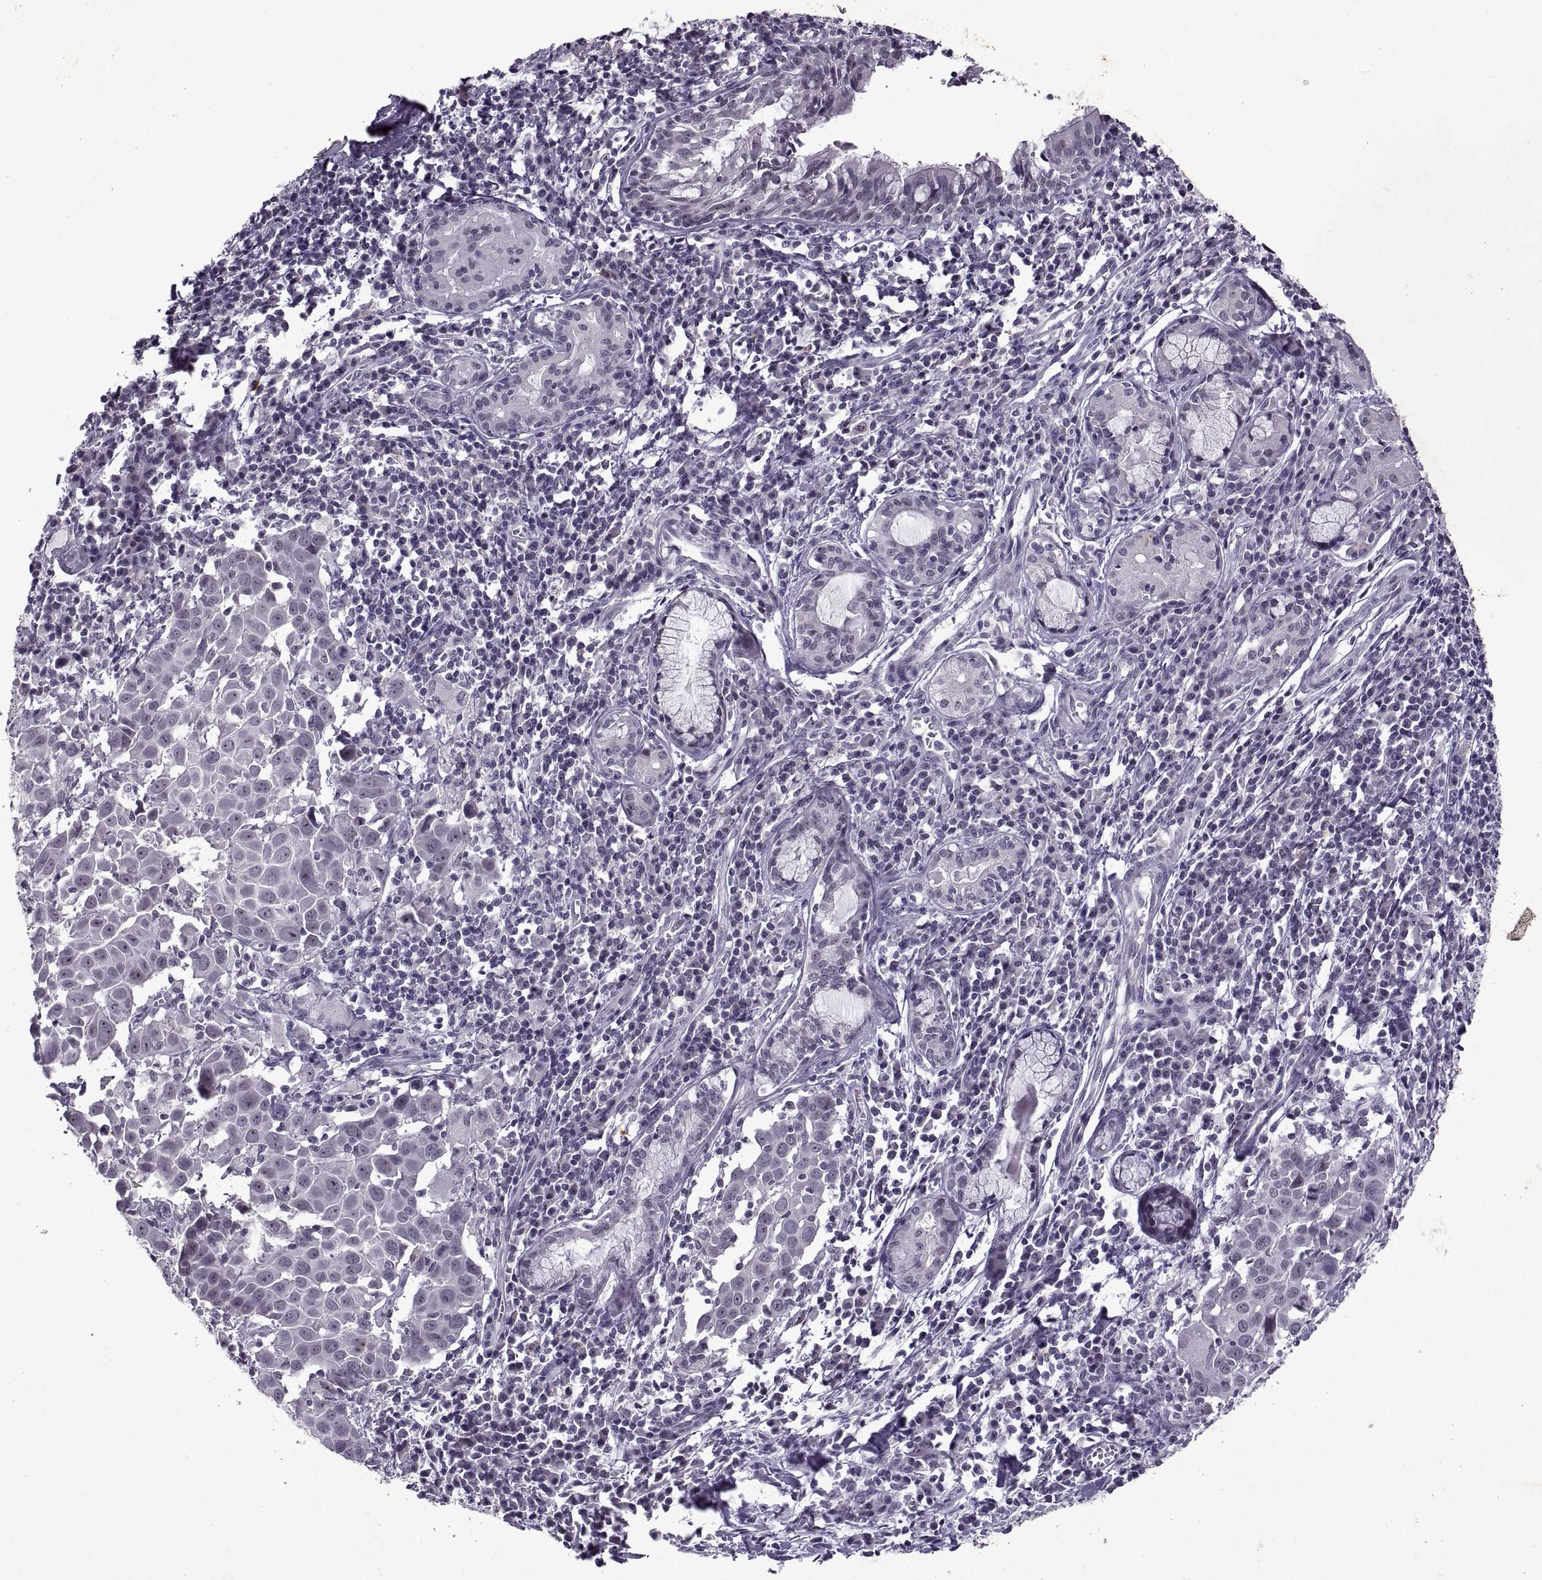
{"staining": {"intensity": "weak", "quantity": "<25%", "location": "nuclear"}, "tissue": "lung cancer", "cell_type": "Tumor cells", "image_type": "cancer", "snomed": [{"axis": "morphology", "description": "Squamous cell carcinoma, NOS"}, {"axis": "topography", "description": "Lung"}], "caption": "Lung cancer (squamous cell carcinoma) stained for a protein using immunohistochemistry (IHC) displays no expression tumor cells.", "gene": "SINHCAF", "patient": {"sex": "male", "age": 57}}